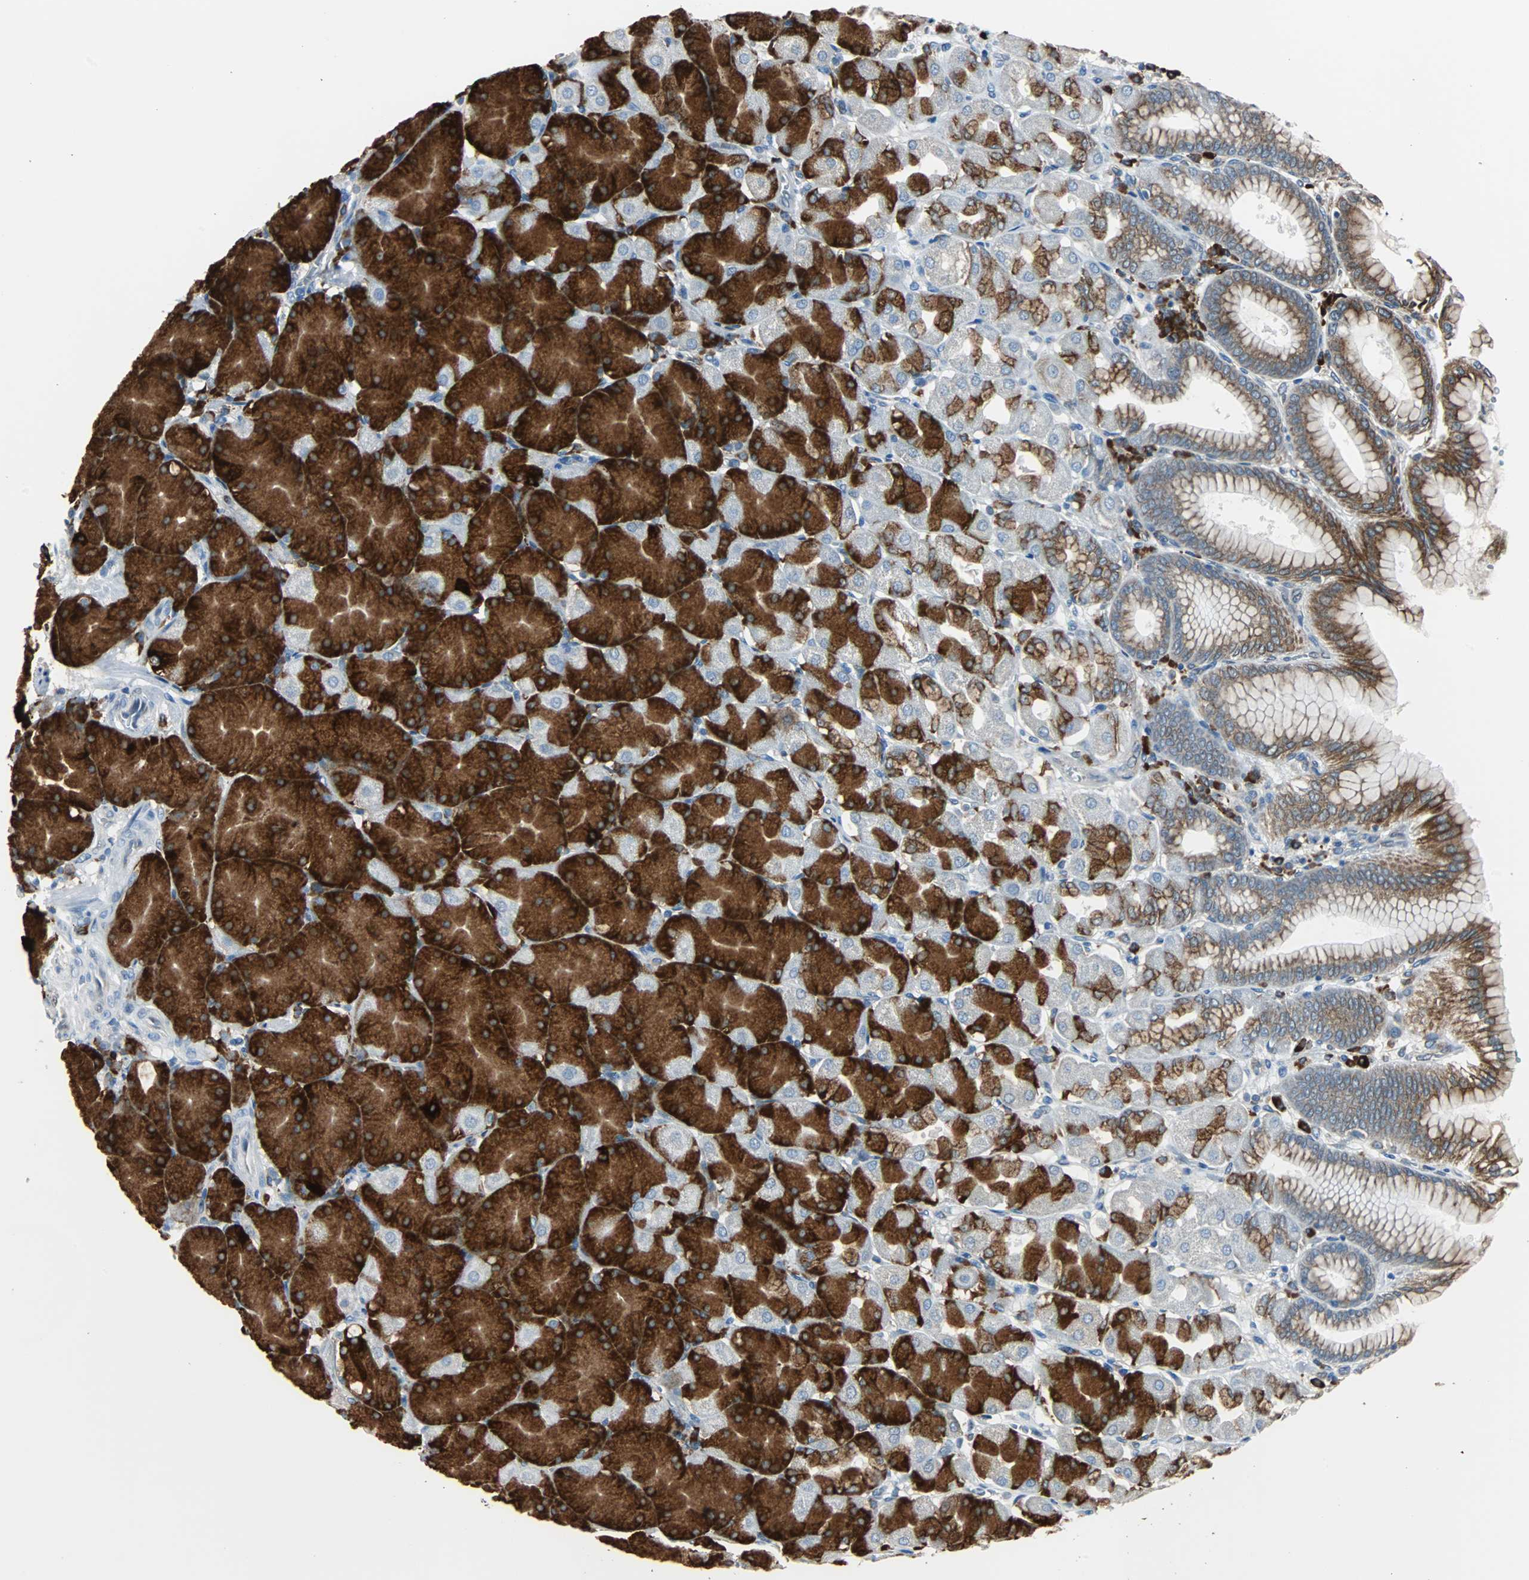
{"staining": {"intensity": "strong", "quantity": ">75%", "location": "cytoplasmic/membranous"}, "tissue": "stomach", "cell_type": "Glandular cells", "image_type": "normal", "snomed": [{"axis": "morphology", "description": "Normal tissue, NOS"}, {"axis": "topography", "description": "Stomach, upper"}], "caption": "Immunohistochemistry staining of unremarkable stomach, which exhibits high levels of strong cytoplasmic/membranous positivity in about >75% of glandular cells indicating strong cytoplasmic/membranous protein staining. The staining was performed using DAB (3,3'-diaminobenzidine) (brown) for protein detection and nuclei were counterstained in hematoxylin (blue).", "gene": "PDIA4", "patient": {"sex": "female", "age": 56}}